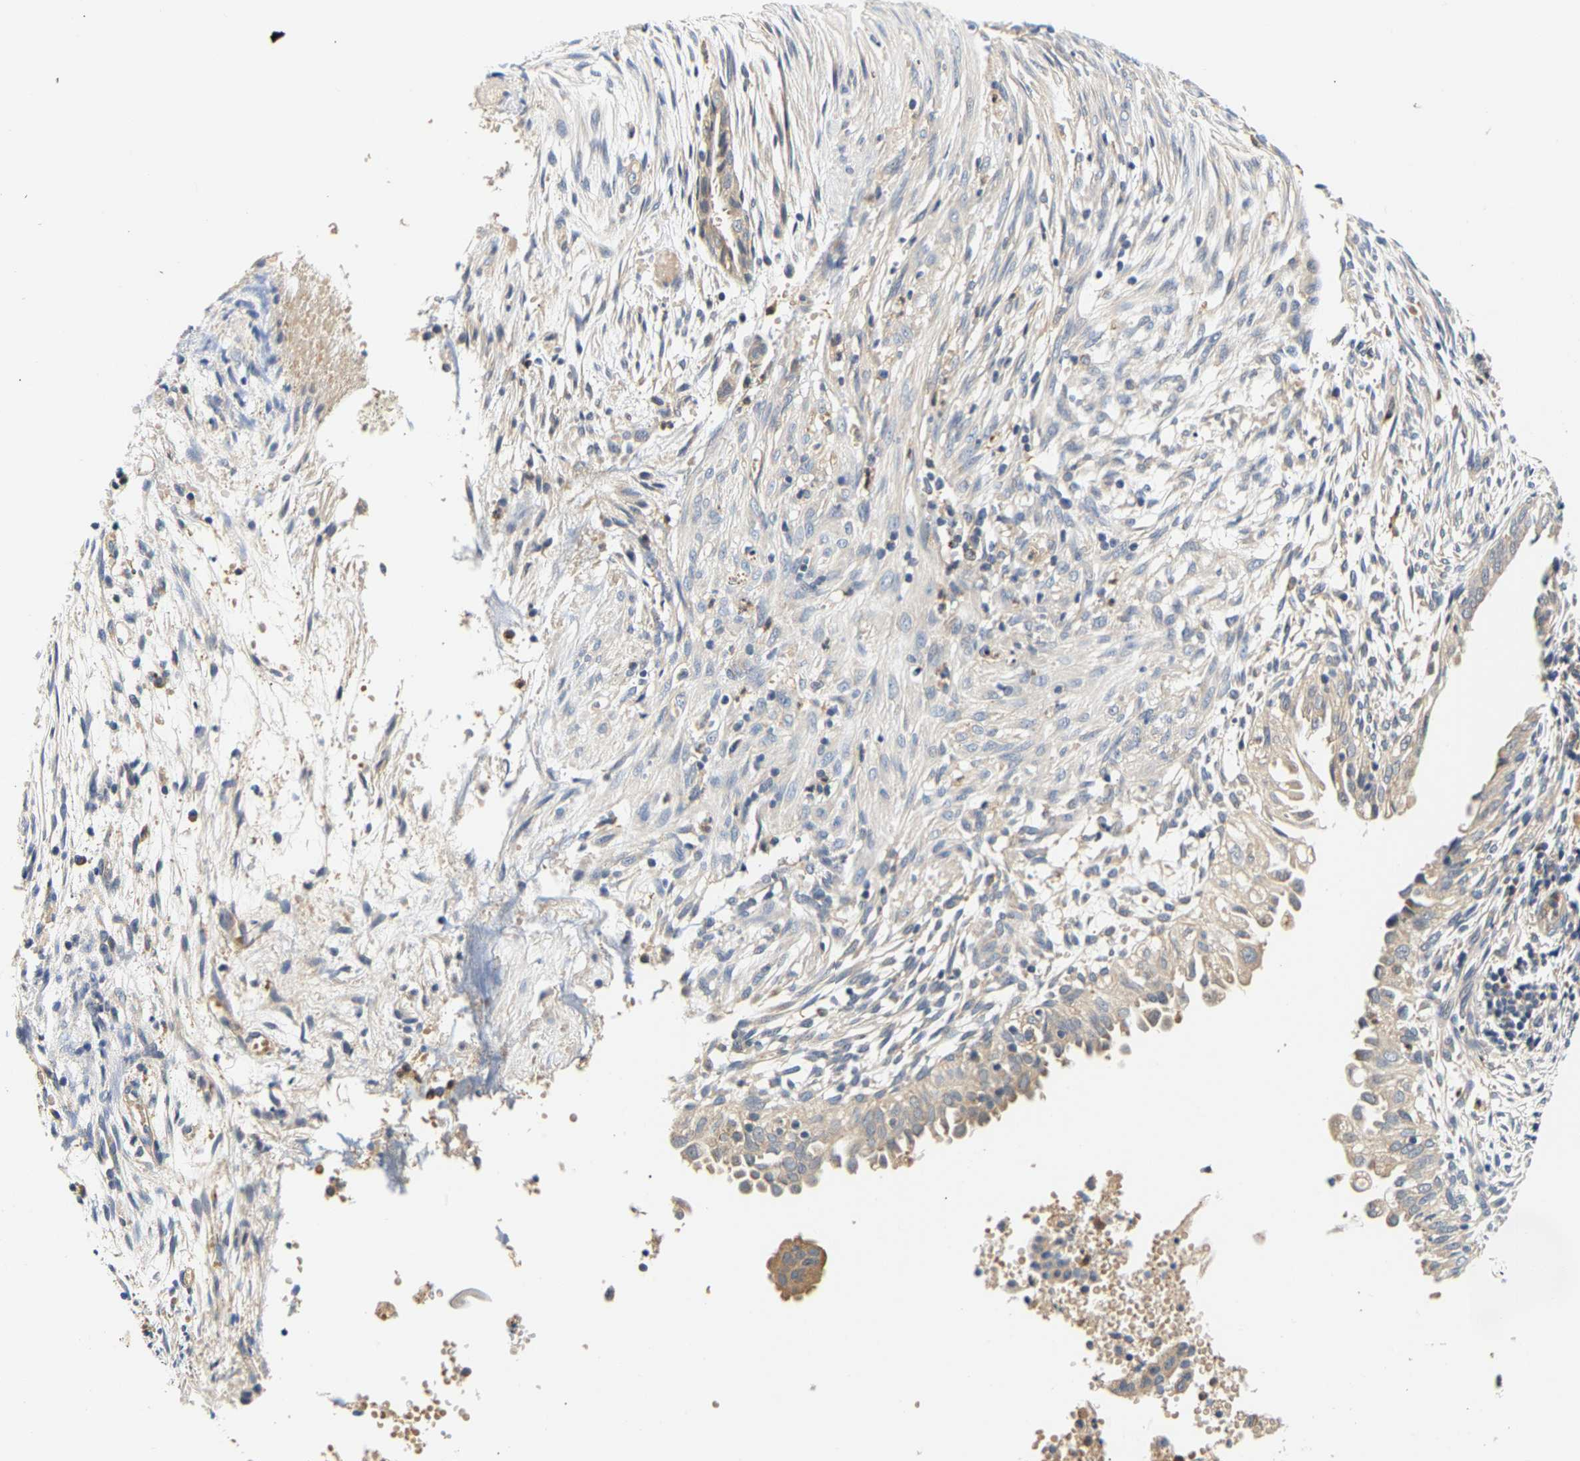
{"staining": {"intensity": "negative", "quantity": "none", "location": "none"}, "tissue": "endometrial cancer", "cell_type": "Tumor cells", "image_type": "cancer", "snomed": [{"axis": "morphology", "description": "Adenocarcinoma, NOS"}, {"axis": "topography", "description": "Endometrium"}], "caption": "Tumor cells are negative for protein expression in human adenocarcinoma (endometrial).", "gene": "PPID", "patient": {"sex": "female", "age": 58}}